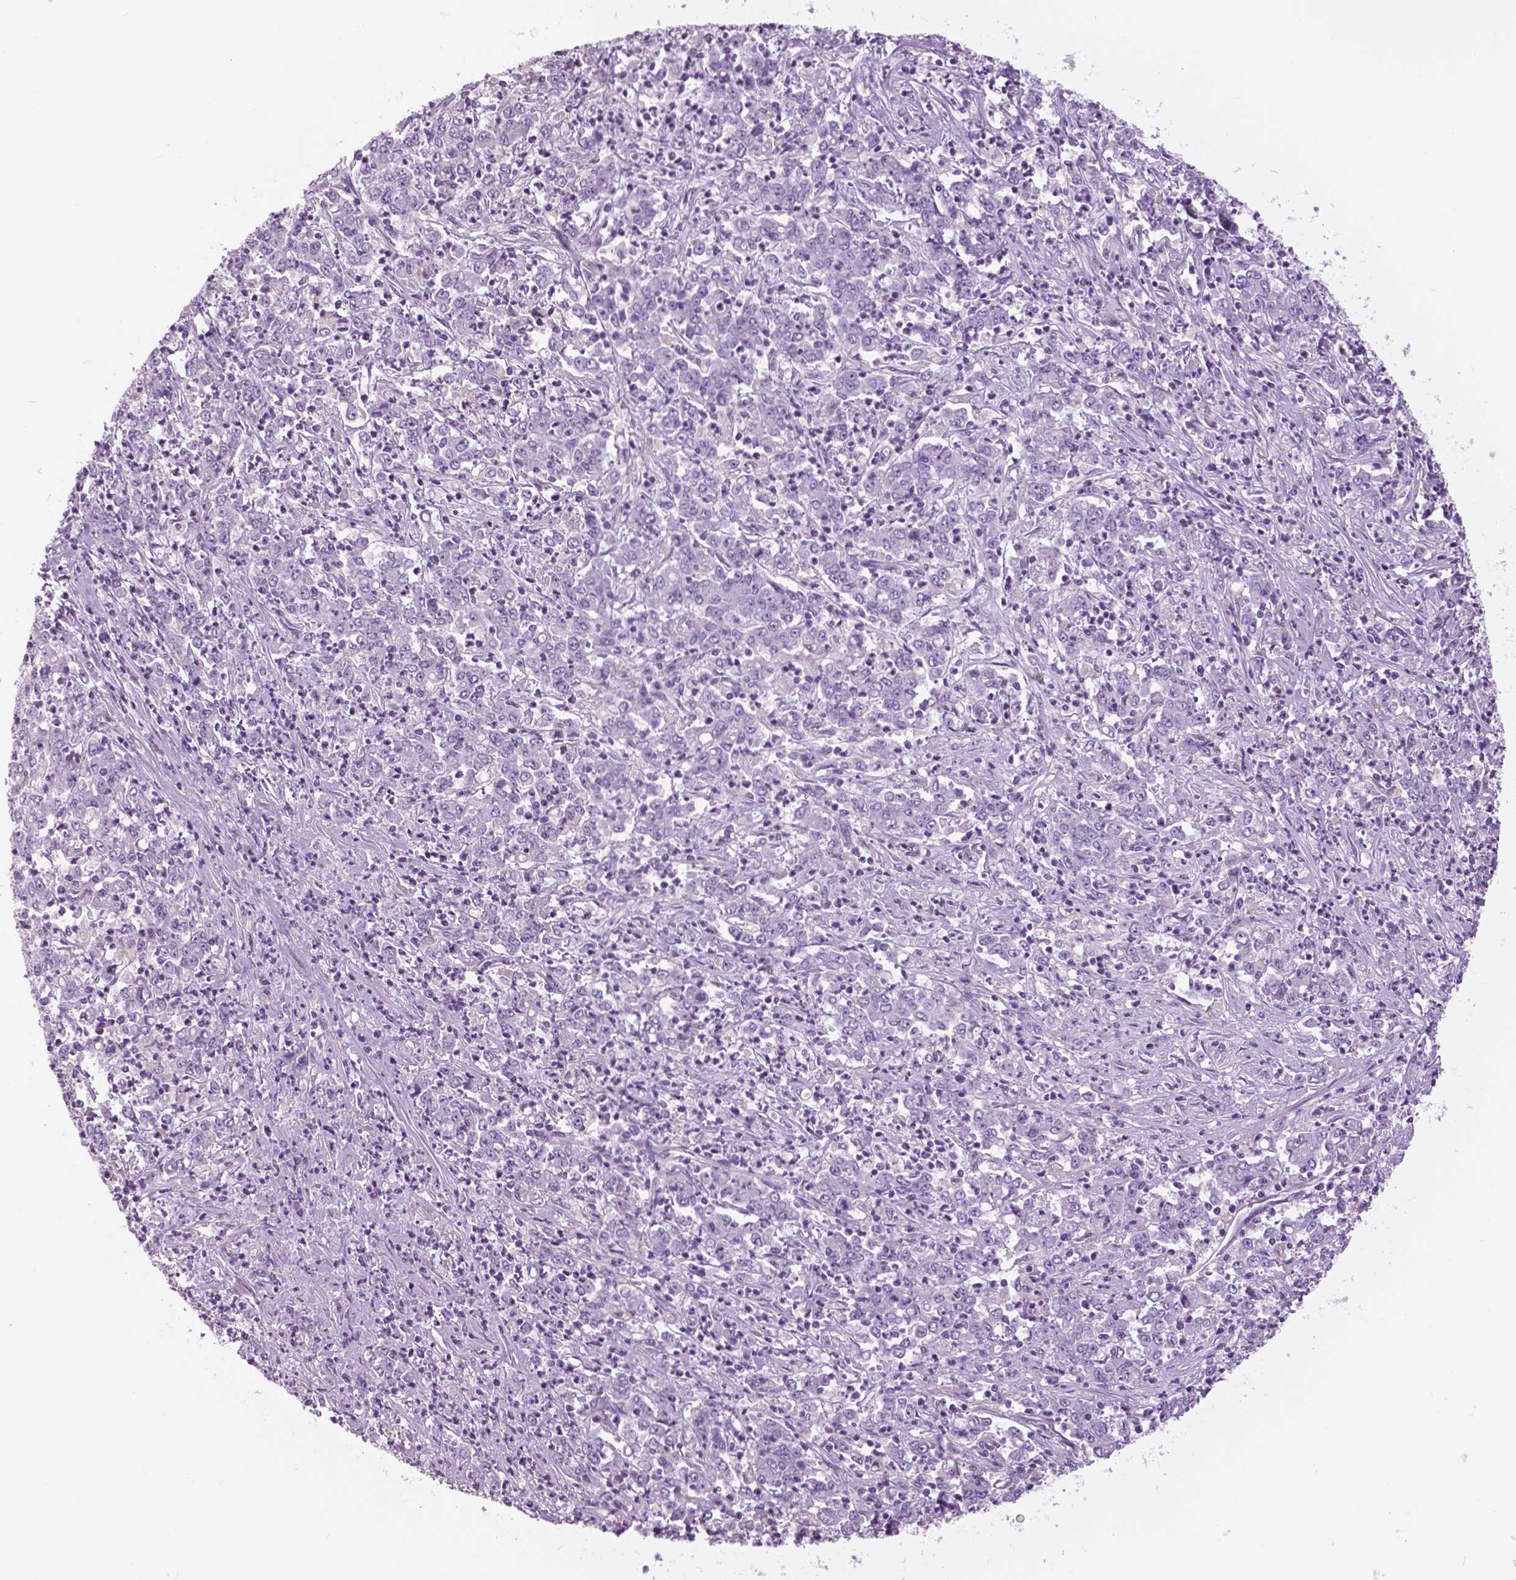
{"staining": {"intensity": "negative", "quantity": "none", "location": "none"}, "tissue": "stomach cancer", "cell_type": "Tumor cells", "image_type": "cancer", "snomed": [{"axis": "morphology", "description": "Adenocarcinoma, NOS"}, {"axis": "topography", "description": "Stomach, lower"}], "caption": "This histopathology image is of stomach adenocarcinoma stained with IHC to label a protein in brown with the nuclei are counter-stained blue. There is no positivity in tumor cells.", "gene": "SERPINI1", "patient": {"sex": "female", "age": 71}}